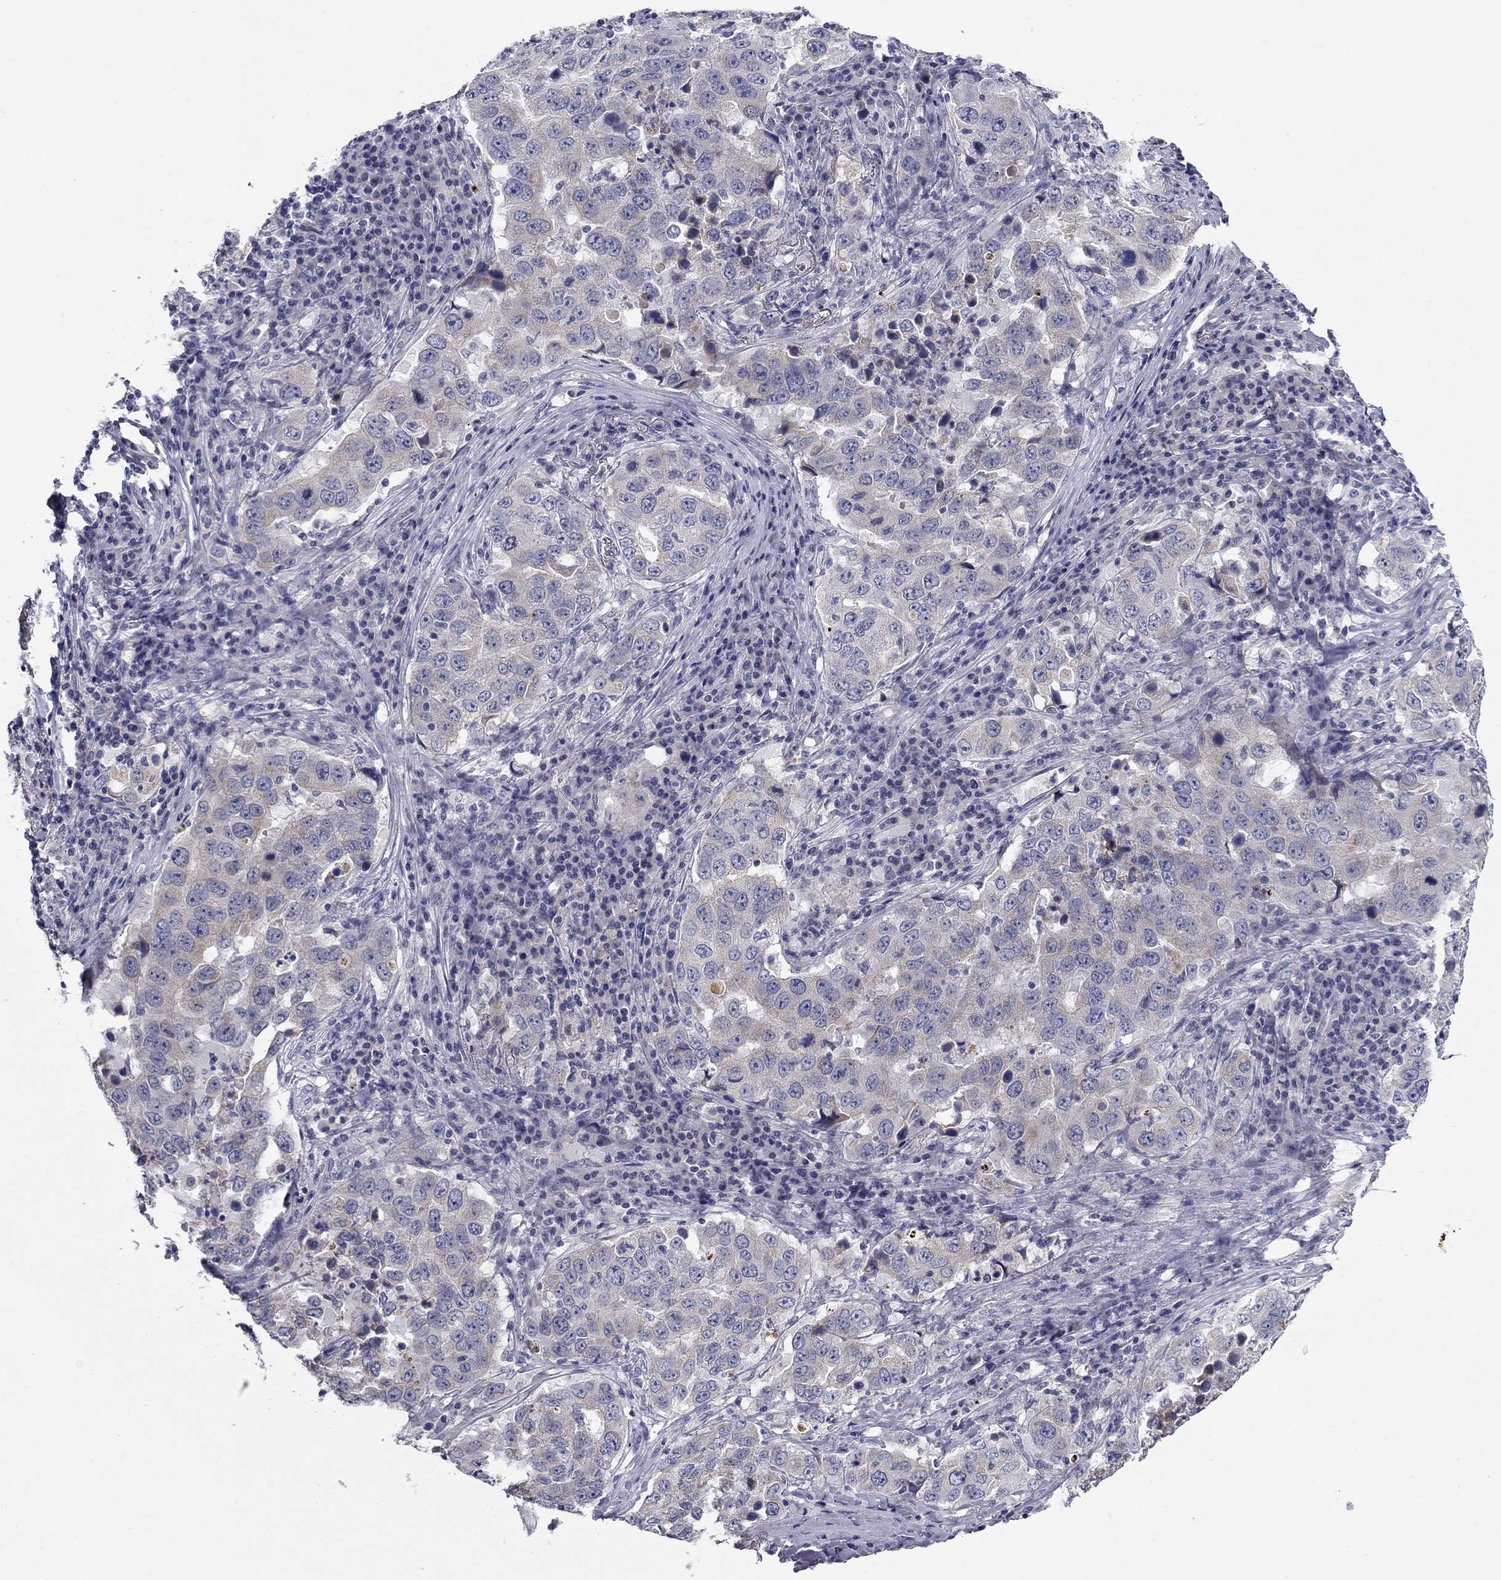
{"staining": {"intensity": "negative", "quantity": "none", "location": "none"}, "tissue": "lung cancer", "cell_type": "Tumor cells", "image_type": "cancer", "snomed": [{"axis": "morphology", "description": "Adenocarcinoma, NOS"}, {"axis": "topography", "description": "Lung"}], "caption": "High power microscopy micrograph of an immunohistochemistry (IHC) image of lung cancer, revealing no significant staining in tumor cells.", "gene": "SPATA7", "patient": {"sex": "male", "age": 73}}